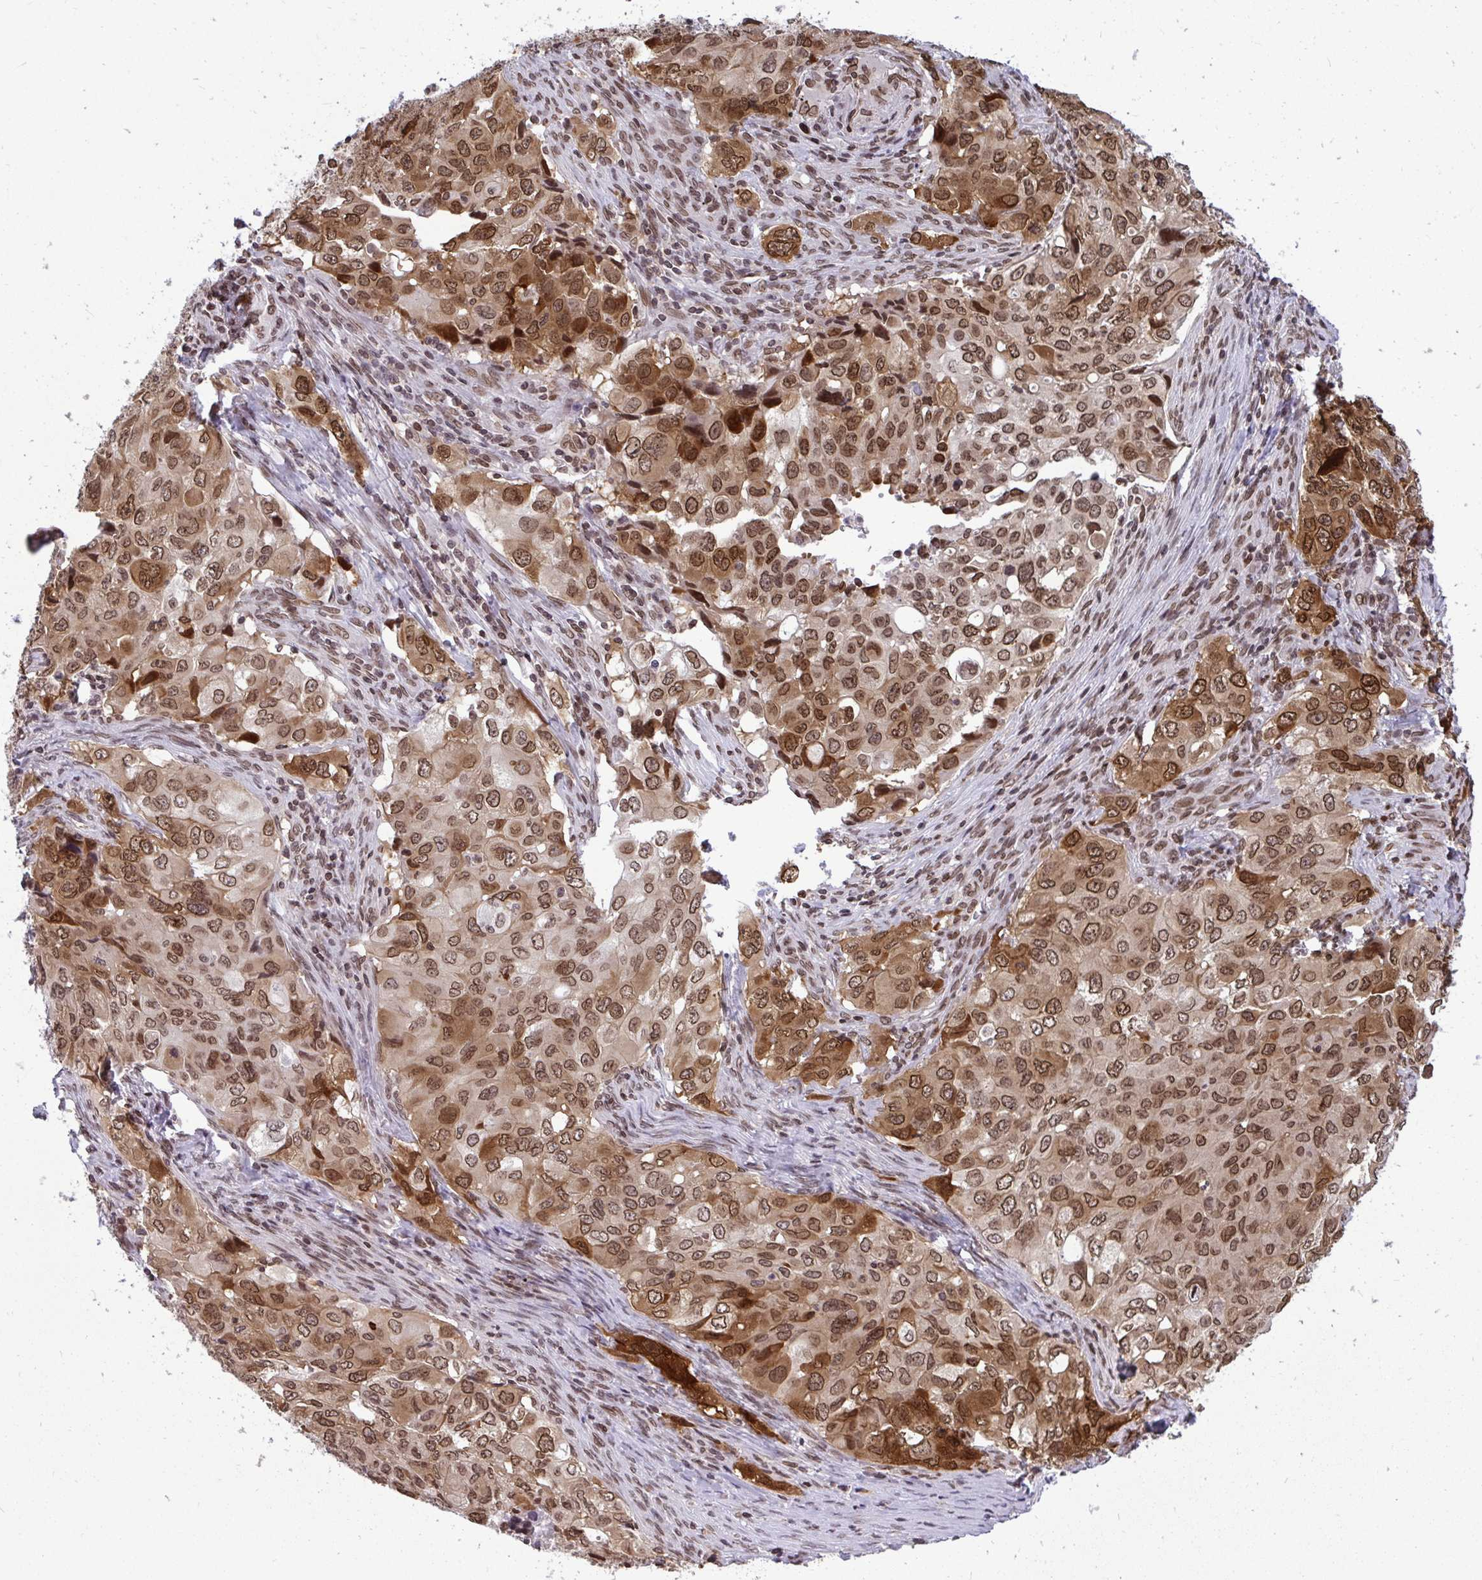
{"staining": {"intensity": "moderate", "quantity": ">75%", "location": "cytoplasmic/membranous,nuclear"}, "tissue": "lung cancer", "cell_type": "Tumor cells", "image_type": "cancer", "snomed": [{"axis": "morphology", "description": "Adenocarcinoma, NOS"}, {"axis": "morphology", "description": "Adenocarcinoma, metastatic, NOS"}, {"axis": "topography", "description": "Lymph node"}, {"axis": "topography", "description": "Lung"}], "caption": "Immunohistochemistry micrograph of metastatic adenocarcinoma (lung) stained for a protein (brown), which displays medium levels of moderate cytoplasmic/membranous and nuclear expression in approximately >75% of tumor cells.", "gene": "JPT1", "patient": {"sex": "female", "age": 42}}